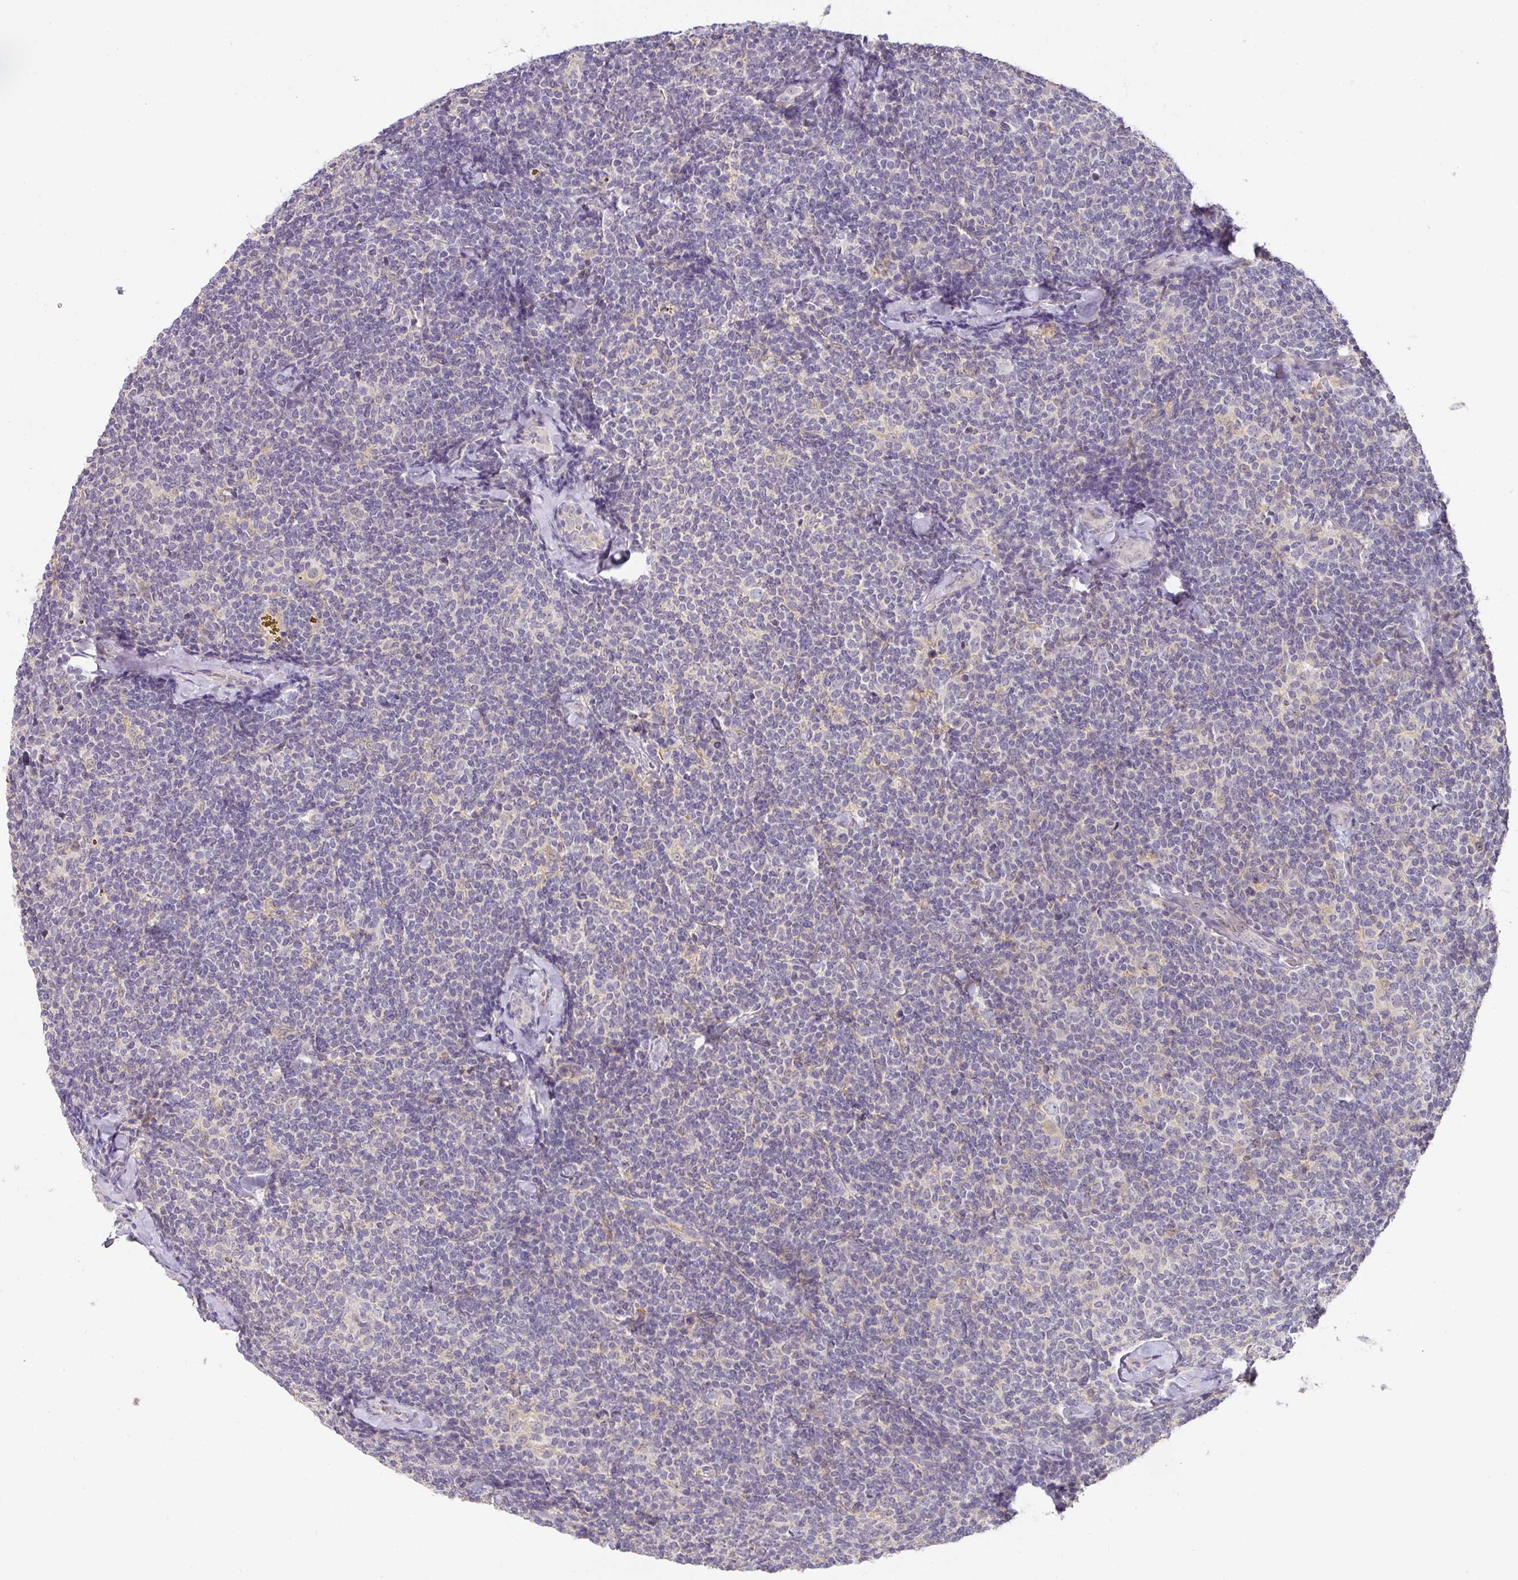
{"staining": {"intensity": "negative", "quantity": "none", "location": "none"}, "tissue": "lymphoma", "cell_type": "Tumor cells", "image_type": "cancer", "snomed": [{"axis": "morphology", "description": "Malignant lymphoma, non-Hodgkin's type, Low grade"}, {"axis": "topography", "description": "Lymph node"}], "caption": "Immunohistochemistry of low-grade malignant lymphoma, non-Hodgkin's type exhibits no staining in tumor cells.", "gene": "FOXN4", "patient": {"sex": "female", "age": 56}}